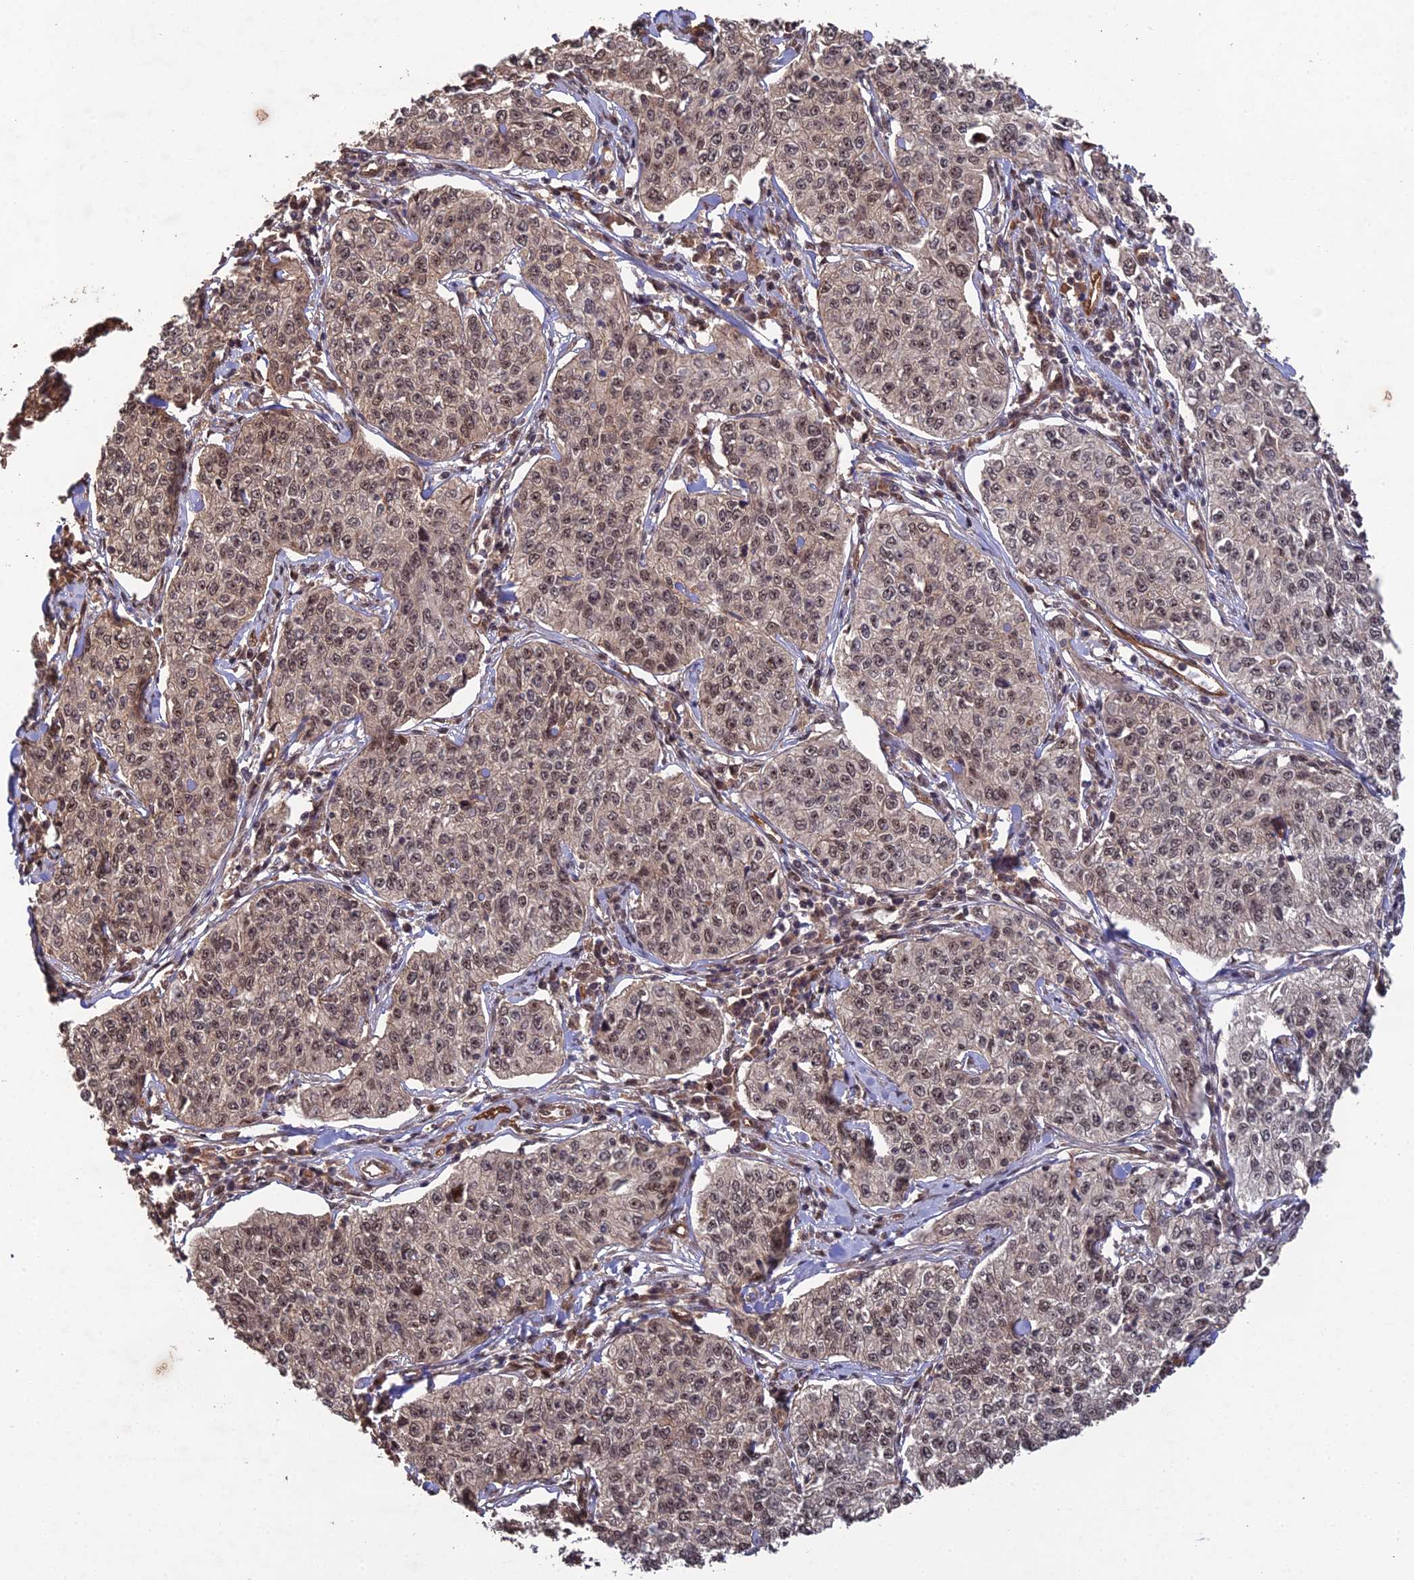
{"staining": {"intensity": "weak", "quantity": ">75%", "location": "nuclear"}, "tissue": "cervical cancer", "cell_type": "Tumor cells", "image_type": "cancer", "snomed": [{"axis": "morphology", "description": "Squamous cell carcinoma, NOS"}, {"axis": "topography", "description": "Cervix"}], "caption": "Immunohistochemistry (IHC) staining of cervical cancer, which exhibits low levels of weak nuclear expression in approximately >75% of tumor cells indicating weak nuclear protein expression. The staining was performed using DAB (brown) for protein detection and nuclei were counterstained in hematoxylin (blue).", "gene": "RALGAPA2", "patient": {"sex": "female", "age": 35}}